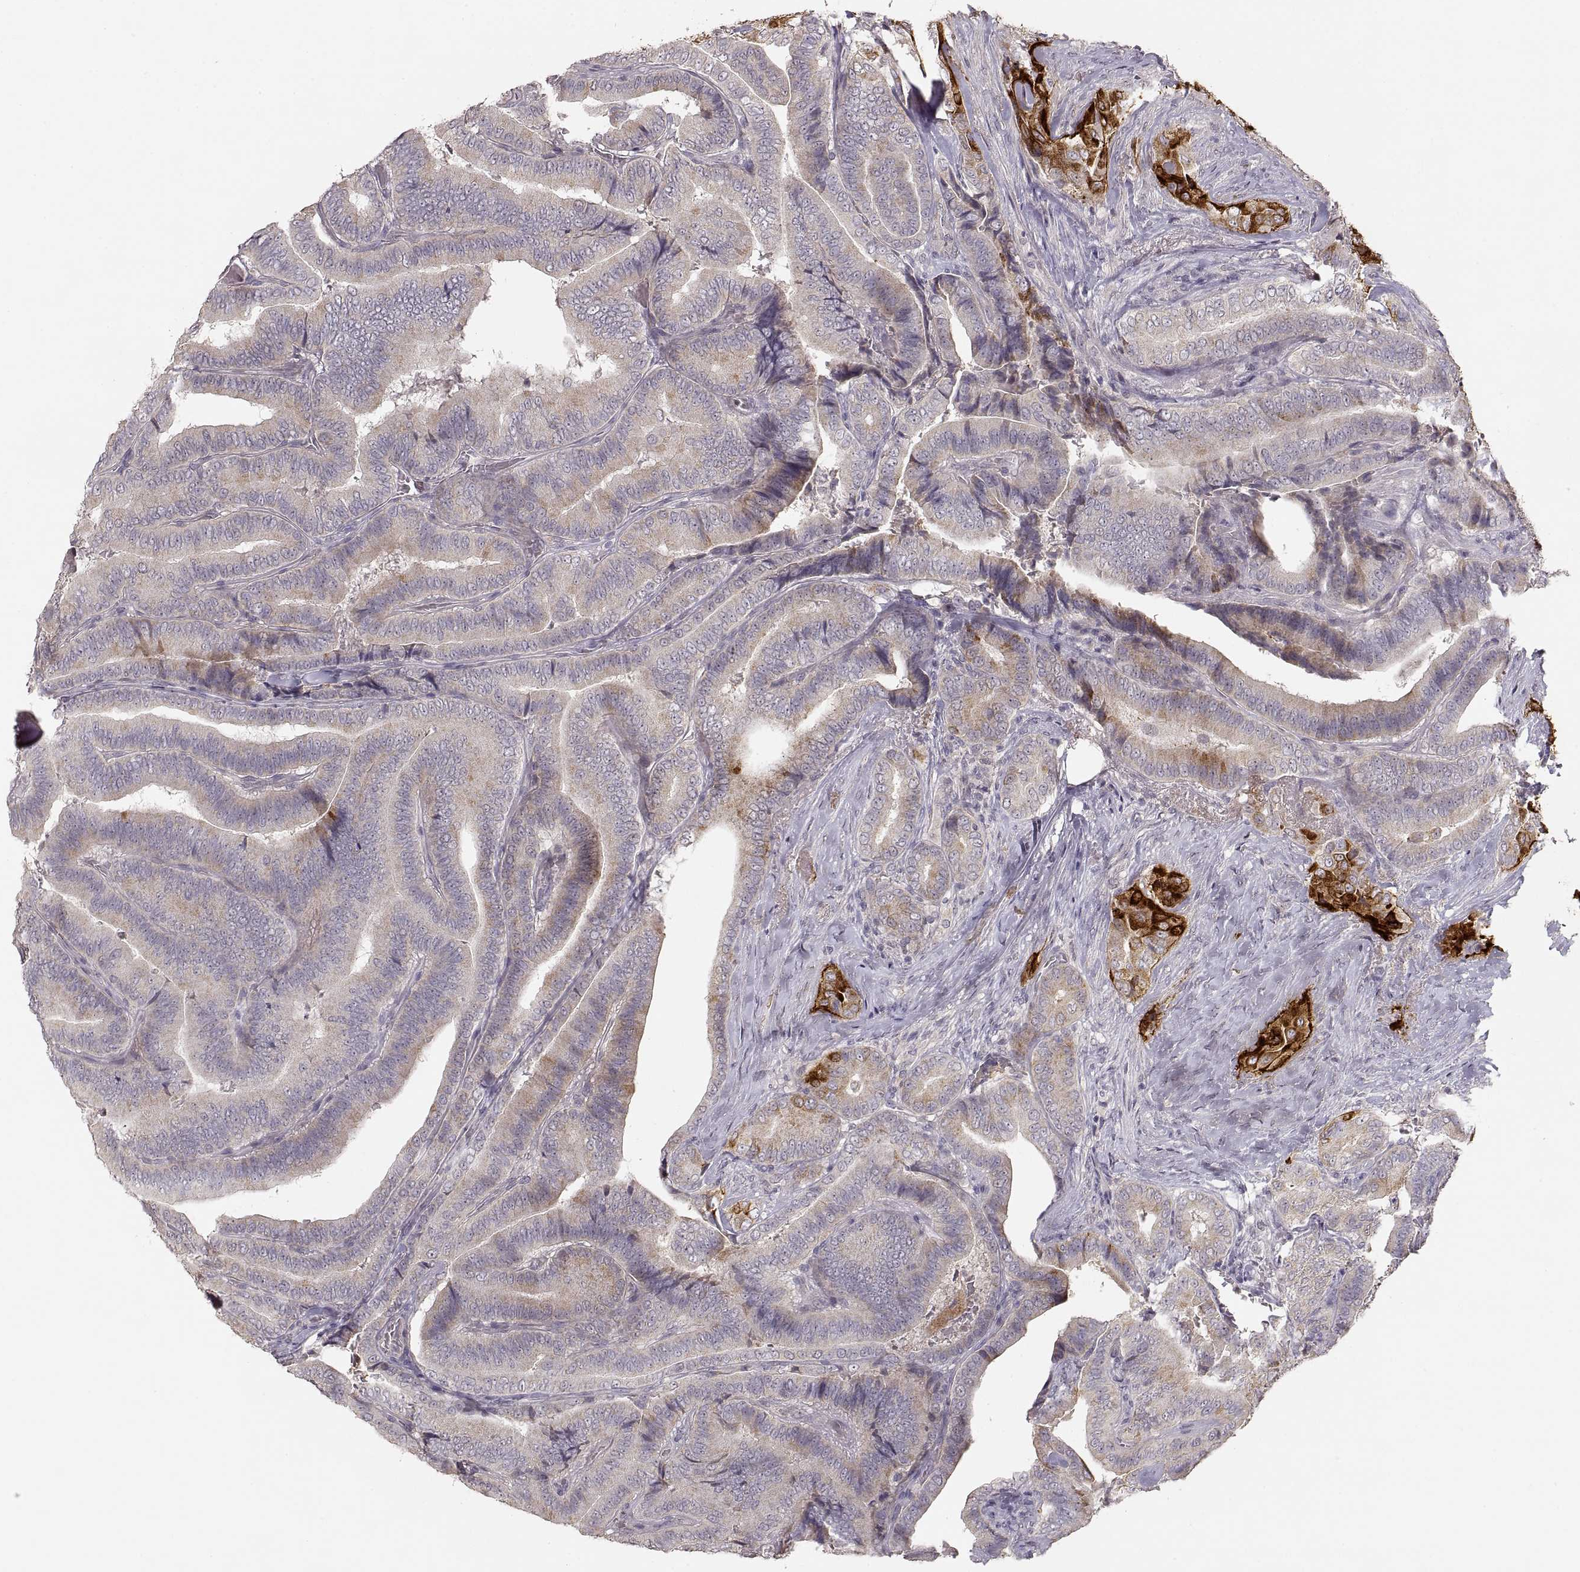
{"staining": {"intensity": "strong", "quantity": "<25%", "location": "cytoplasmic/membranous"}, "tissue": "thyroid cancer", "cell_type": "Tumor cells", "image_type": "cancer", "snomed": [{"axis": "morphology", "description": "Papillary adenocarcinoma, NOS"}, {"axis": "topography", "description": "Thyroid gland"}], "caption": "A medium amount of strong cytoplasmic/membranous staining is seen in approximately <25% of tumor cells in papillary adenocarcinoma (thyroid) tissue.", "gene": "LAMC2", "patient": {"sex": "male", "age": 61}}